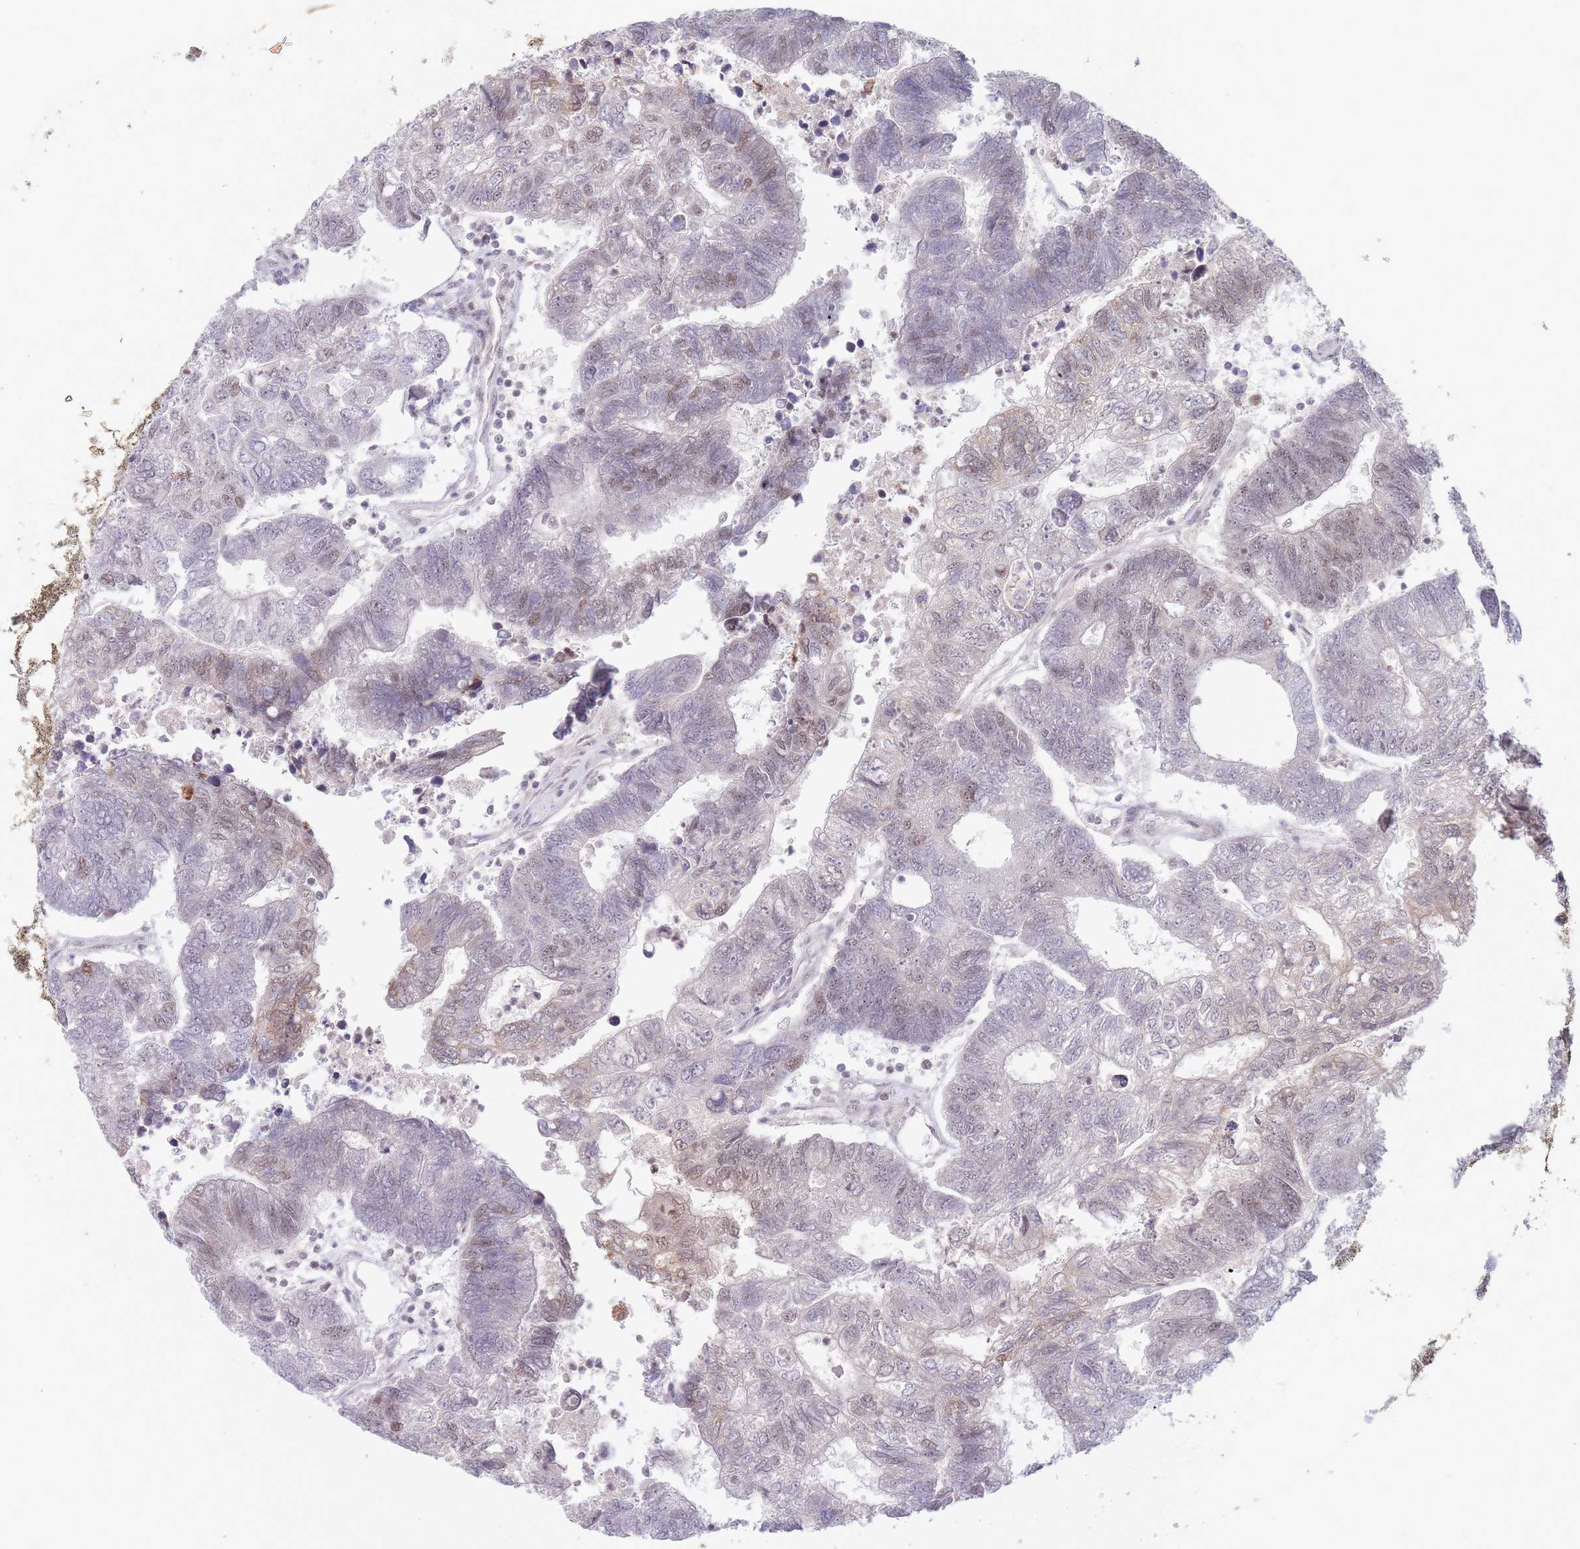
{"staining": {"intensity": "moderate", "quantity": "25%-75%", "location": "nuclear"}, "tissue": "colorectal cancer", "cell_type": "Tumor cells", "image_type": "cancer", "snomed": [{"axis": "morphology", "description": "Adenocarcinoma, NOS"}, {"axis": "topography", "description": "Colon"}], "caption": "Human colorectal cancer (adenocarcinoma) stained with a protein marker displays moderate staining in tumor cells.", "gene": "ARID3B", "patient": {"sex": "female", "age": 48}}